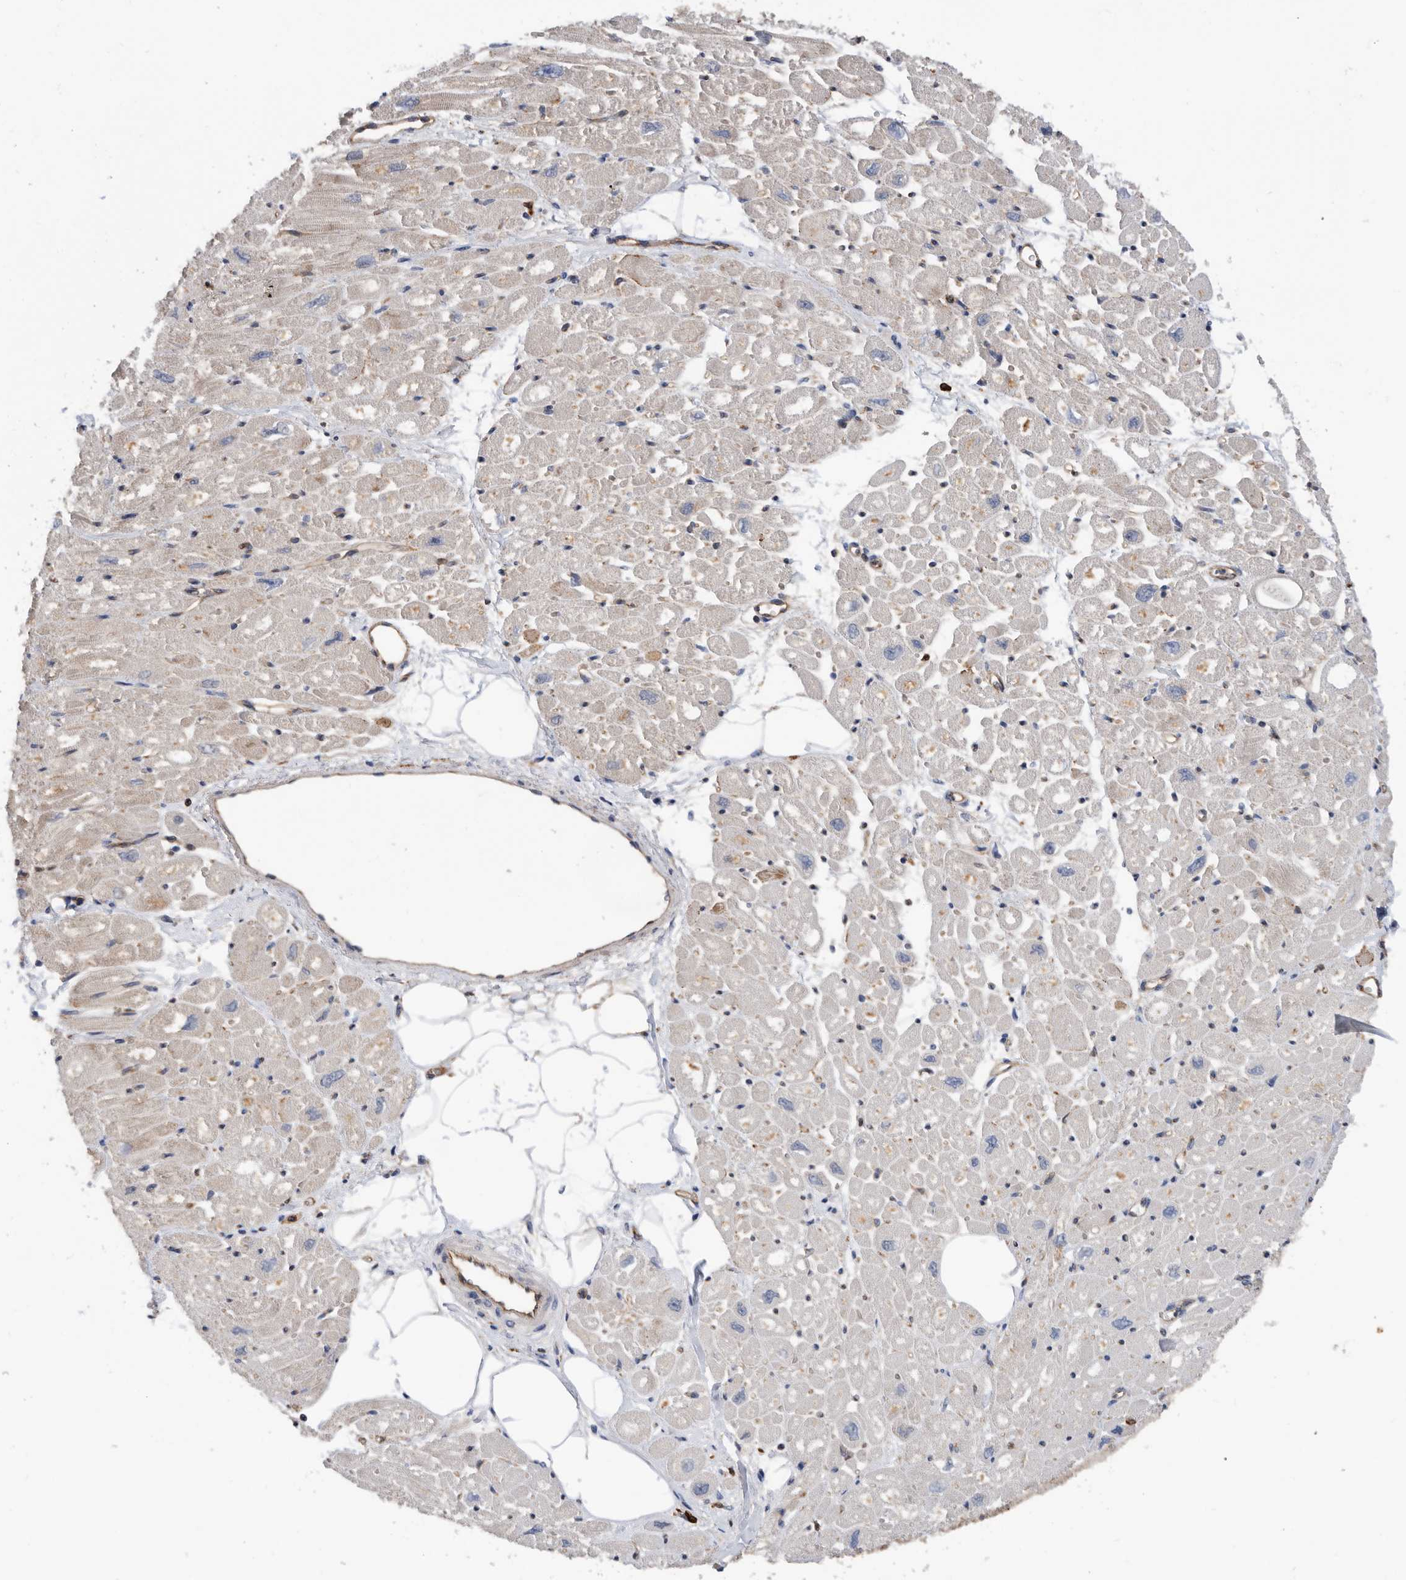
{"staining": {"intensity": "negative", "quantity": "none", "location": "none"}, "tissue": "heart muscle", "cell_type": "Cardiomyocytes", "image_type": "normal", "snomed": [{"axis": "morphology", "description": "Normal tissue, NOS"}, {"axis": "topography", "description": "Heart"}], "caption": "Heart muscle stained for a protein using IHC exhibits no expression cardiomyocytes.", "gene": "ATAD2", "patient": {"sex": "male", "age": 50}}